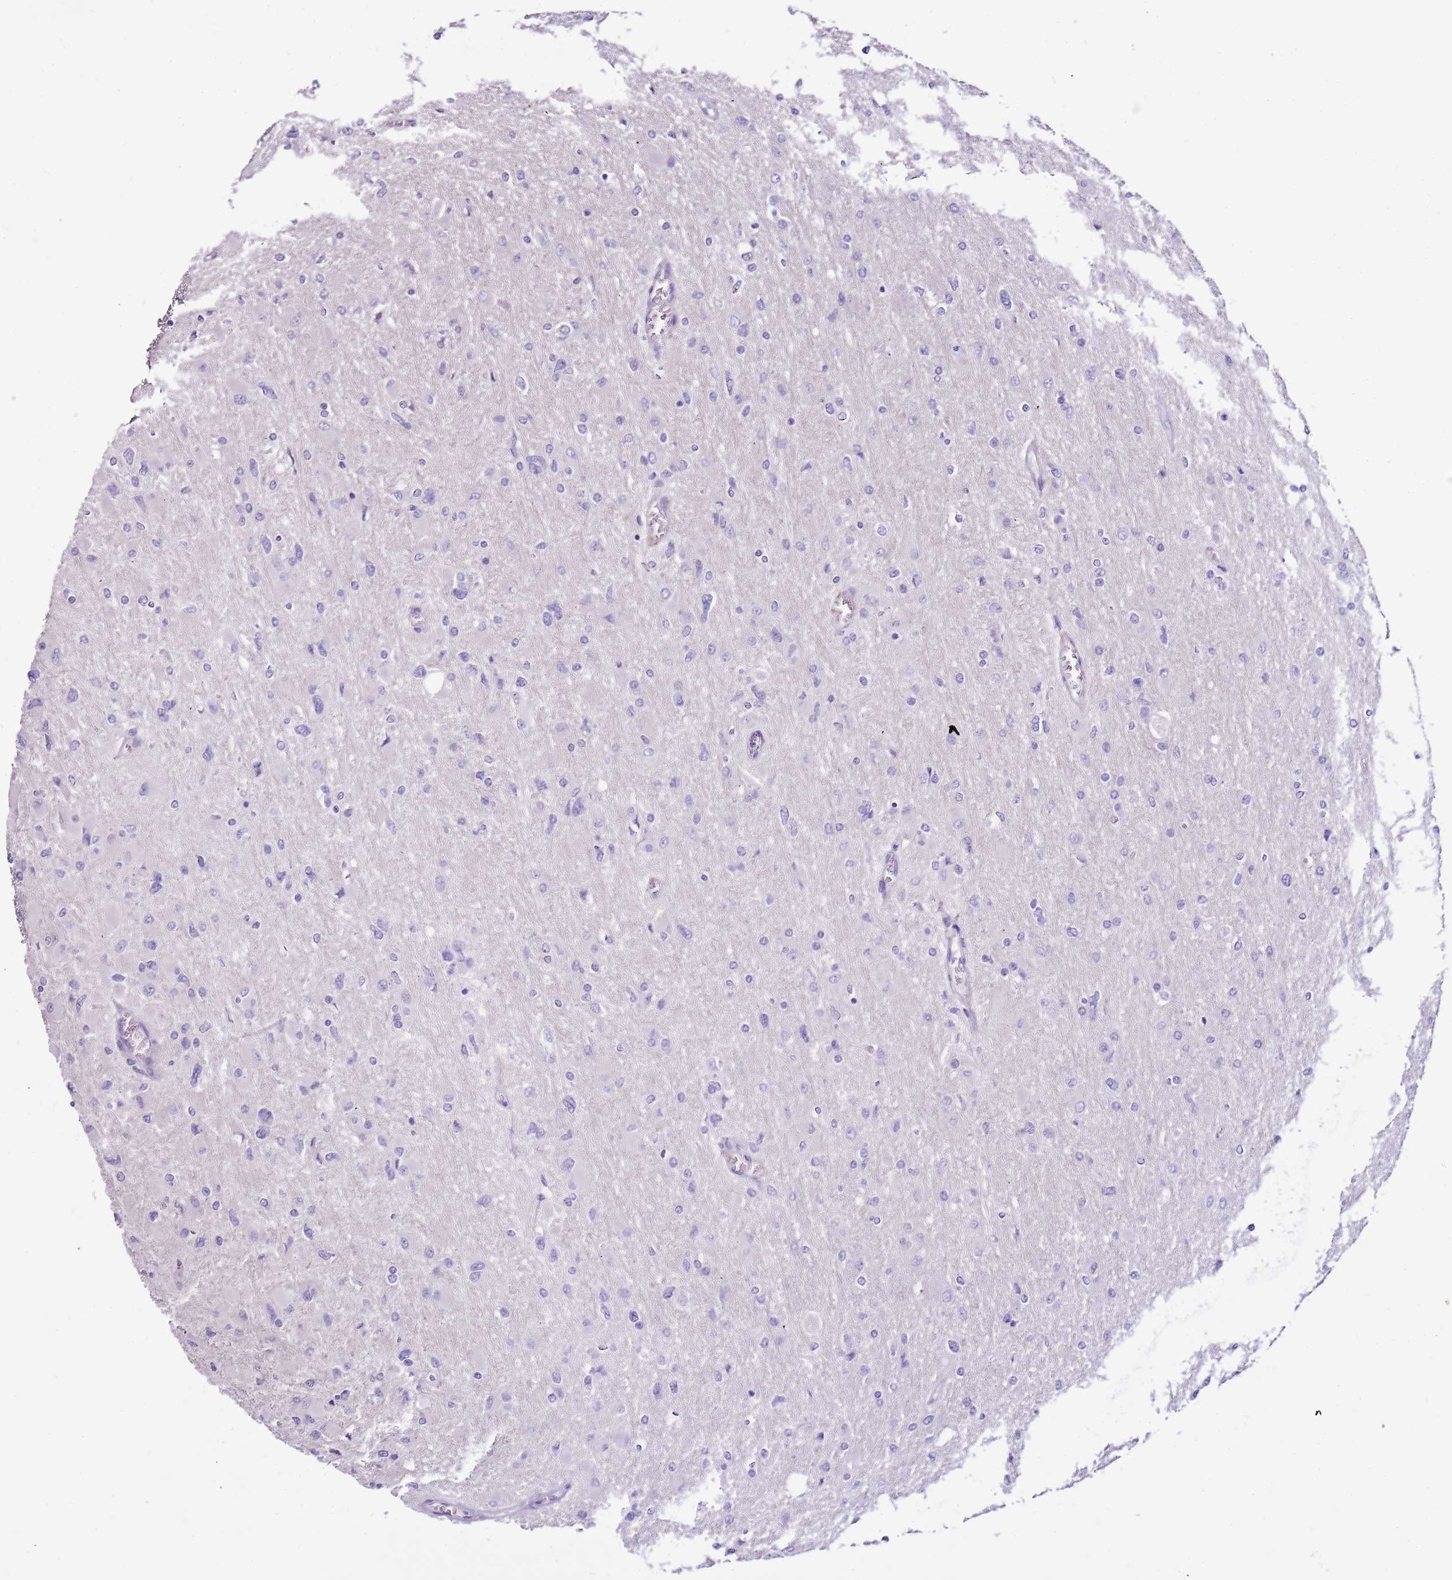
{"staining": {"intensity": "negative", "quantity": "none", "location": "none"}, "tissue": "glioma", "cell_type": "Tumor cells", "image_type": "cancer", "snomed": [{"axis": "morphology", "description": "Glioma, malignant, High grade"}, {"axis": "topography", "description": "Cerebral cortex"}], "caption": "This histopathology image is of malignant high-grade glioma stained with immunohistochemistry to label a protein in brown with the nuclei are counter-stained blue. There is no staining in tumor cells.", "gene": "NKX2-3", "patient": {"sex": "female", "age": 36}}